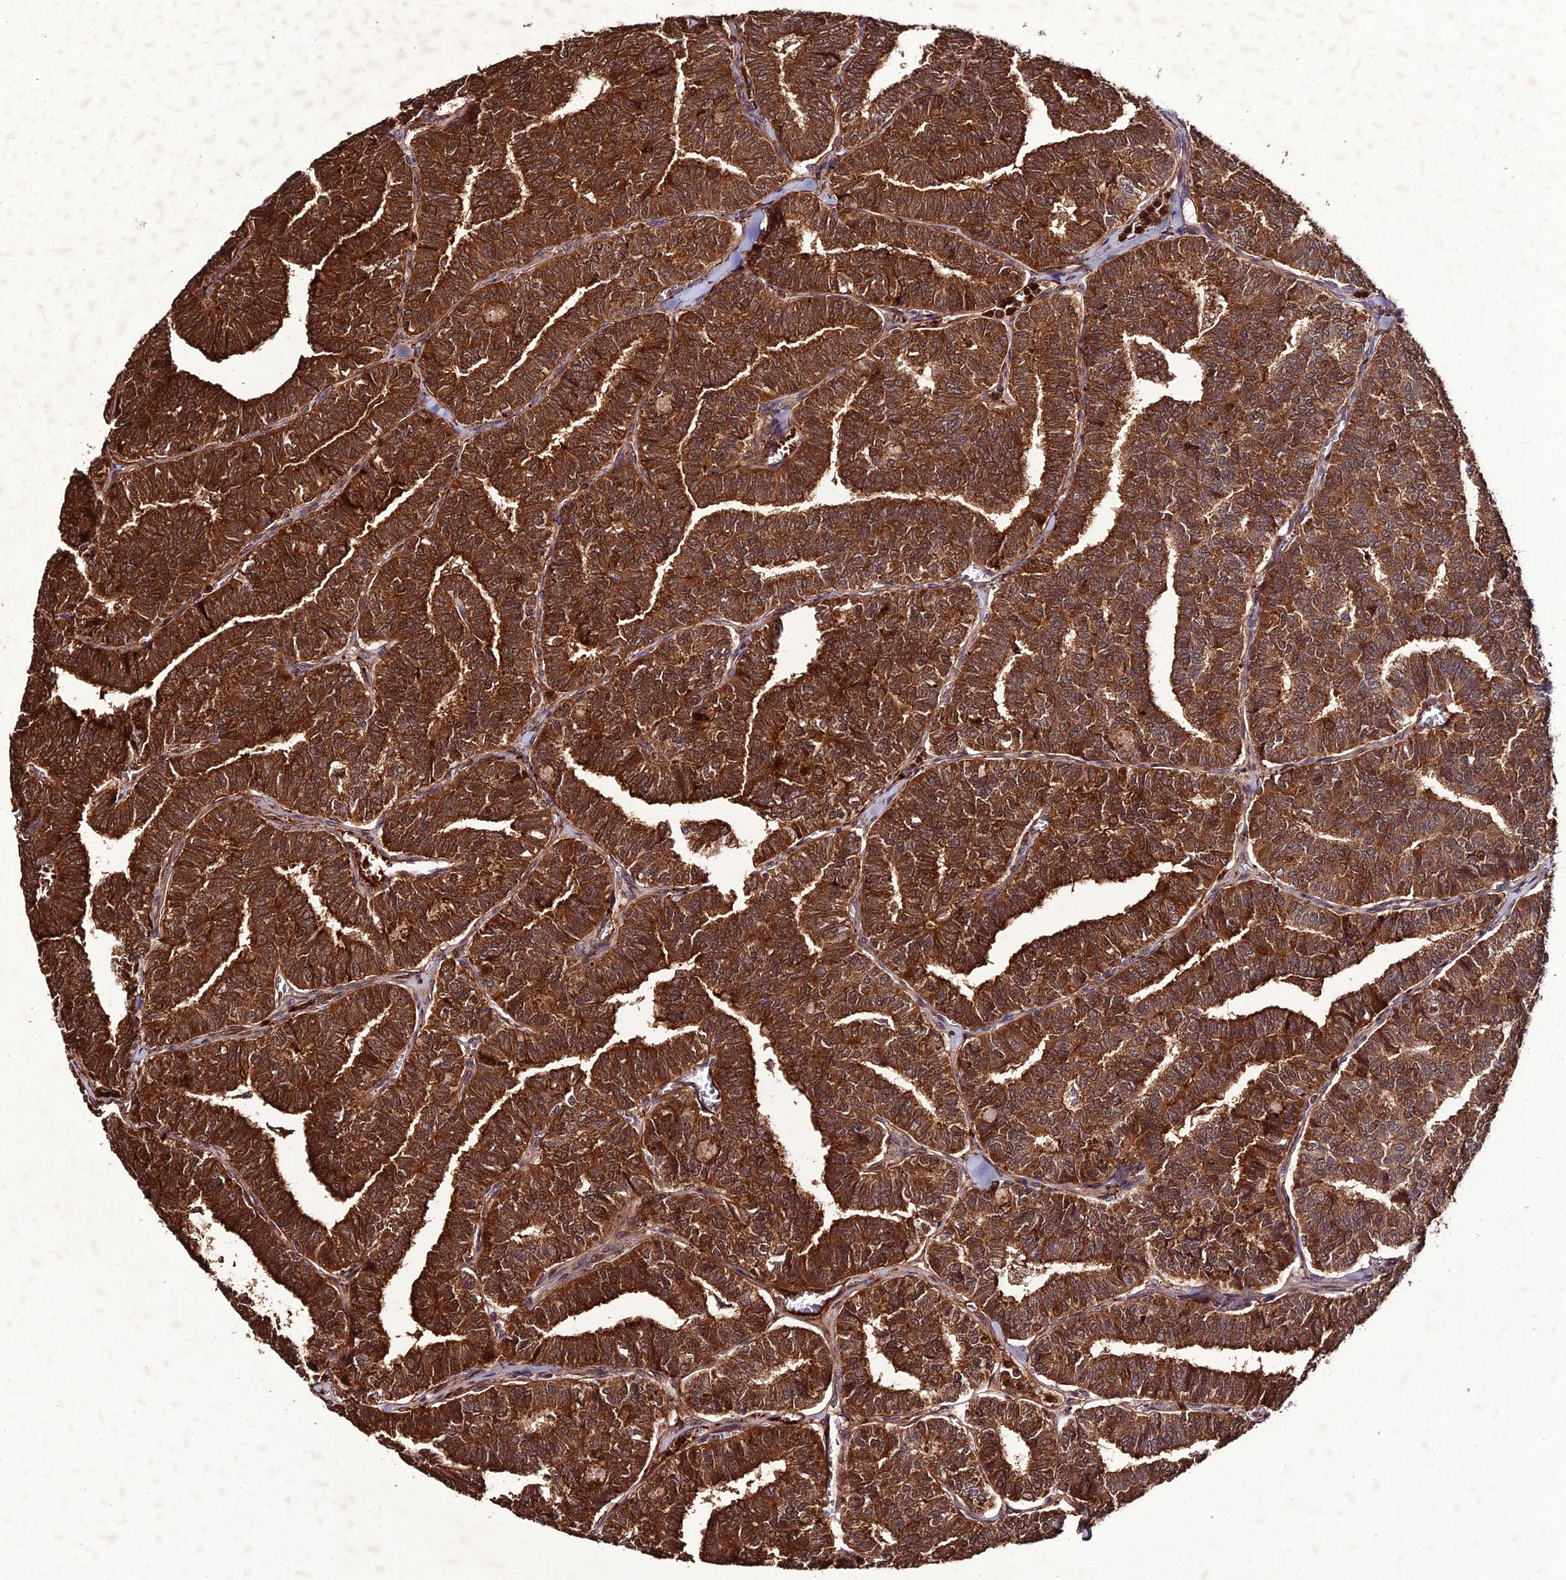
{"staining": {"intensity": "strong", "quantity": ">75%", "location": "cytoplasmic/membranous"}, "tissue": "thyroid cancer", "cell_type": "Tumor cells", "image_type": "cancer", "snomed": [{"axis": "morphology", "description": "Papillary adenocarcinoma, NOS"}, {"axis": "topography", "description": "Thyroid gland"}], "caption": "Immunohistochemistry (IHC) photomicrograph of human papillary adenocarcinoma (thyroid) stained for a protein (brown), which displays high levels of strong cytoplasmic/membranous staining in about >75% of tumor cells.", "gene": "ZNF766", "patient": {"sex": "female", "age": 35}}